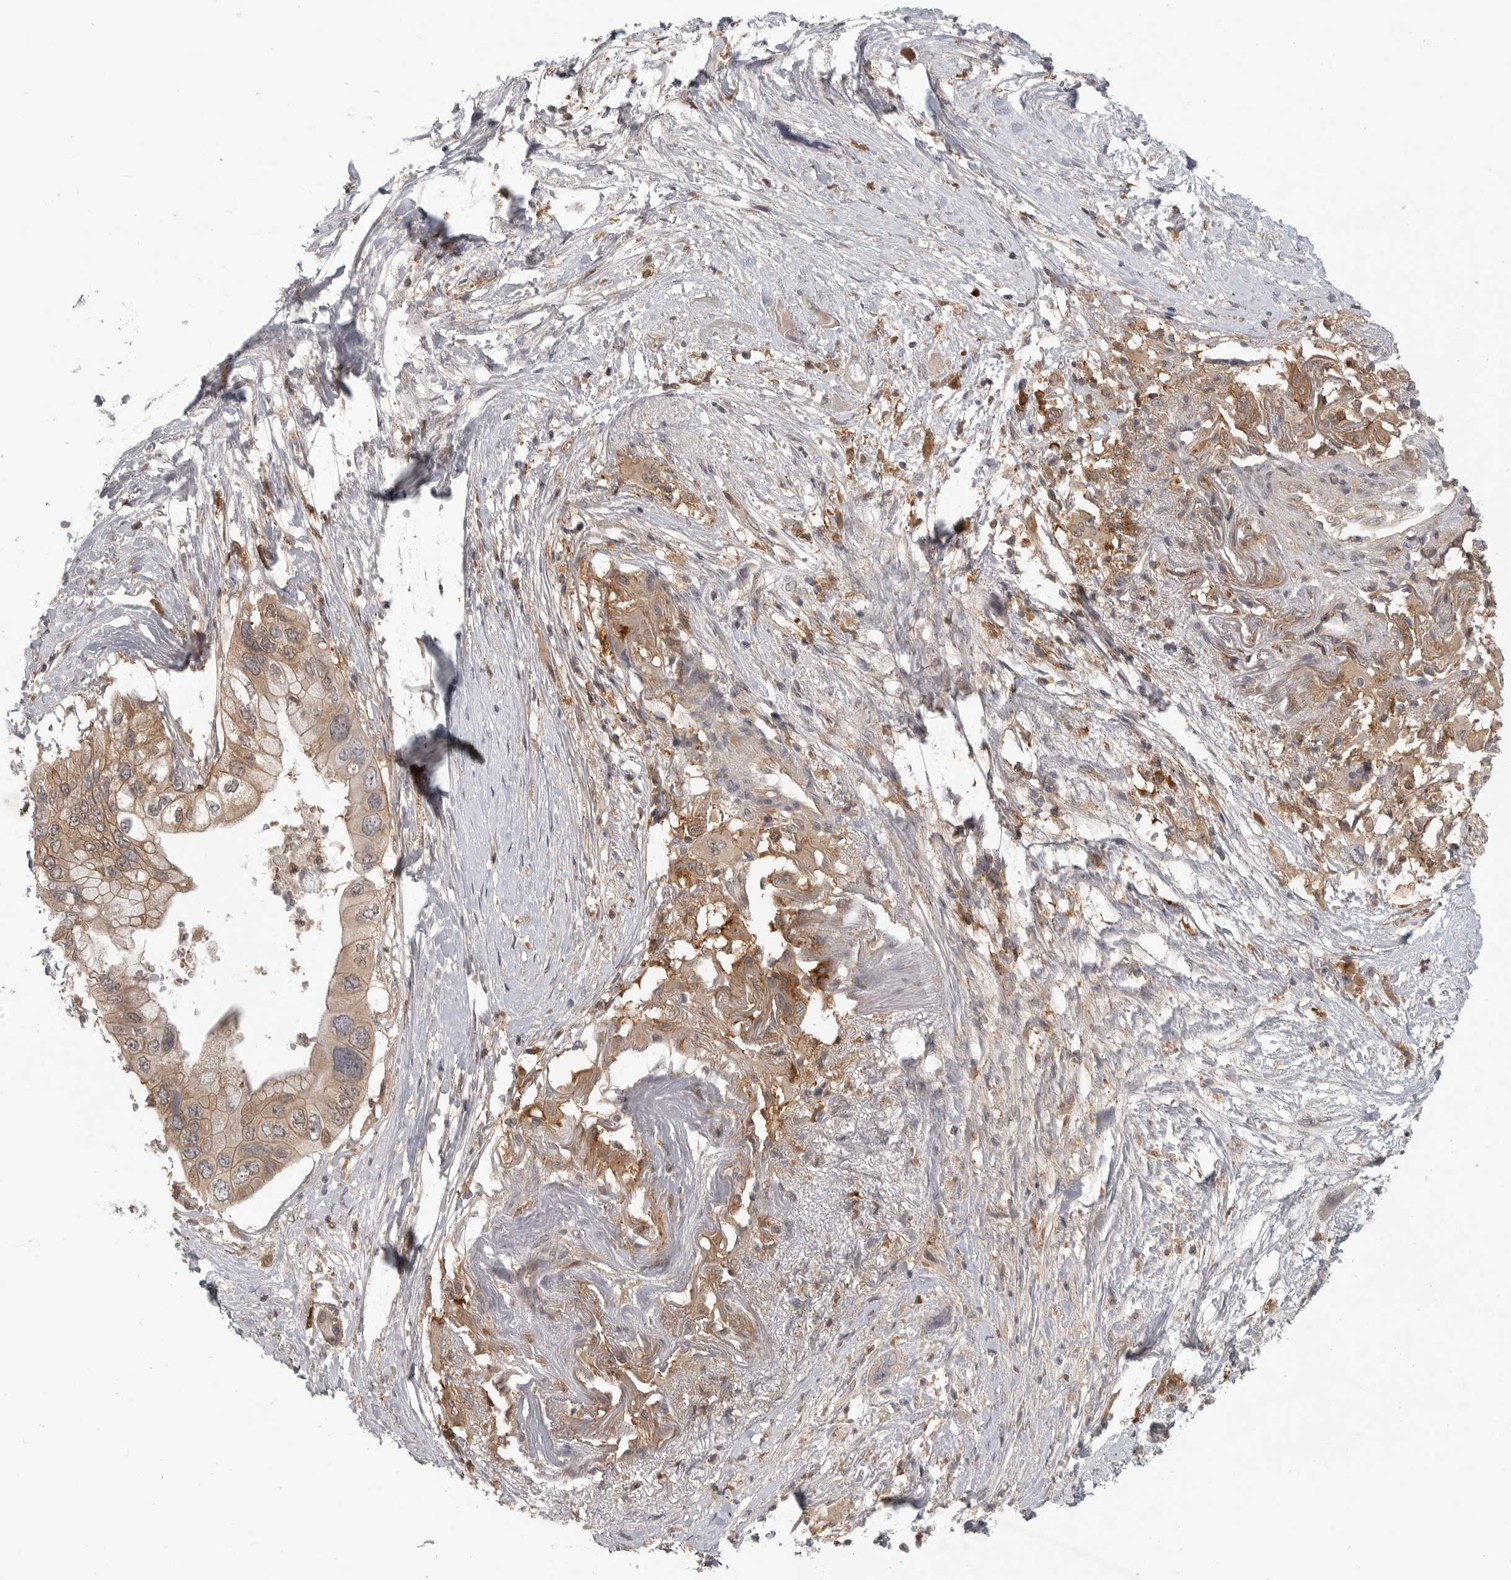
{"staining": {"intensity": "moderate", "quantity": "25%-75%", "location": "cytoplasmic/membranous"}, "tissue": "pancreatic cancer", "cell_type": "Tumor cells", "image_type": "cancer", "snomed": [{"axis": "morphology", "description": "Adenocarcinoma, NOS"}, {"axis": "topography", "description": "Pancreas"}], "caption": "This is an image of immunohistochemistry (IHC) staining of adenocarcinoma (pancreatic), which shows moderate positivity in the cytoplasmic/membranous of tumor cells.", "gene": "DBNL", "patient": {"sex": "male", "age": 66}}